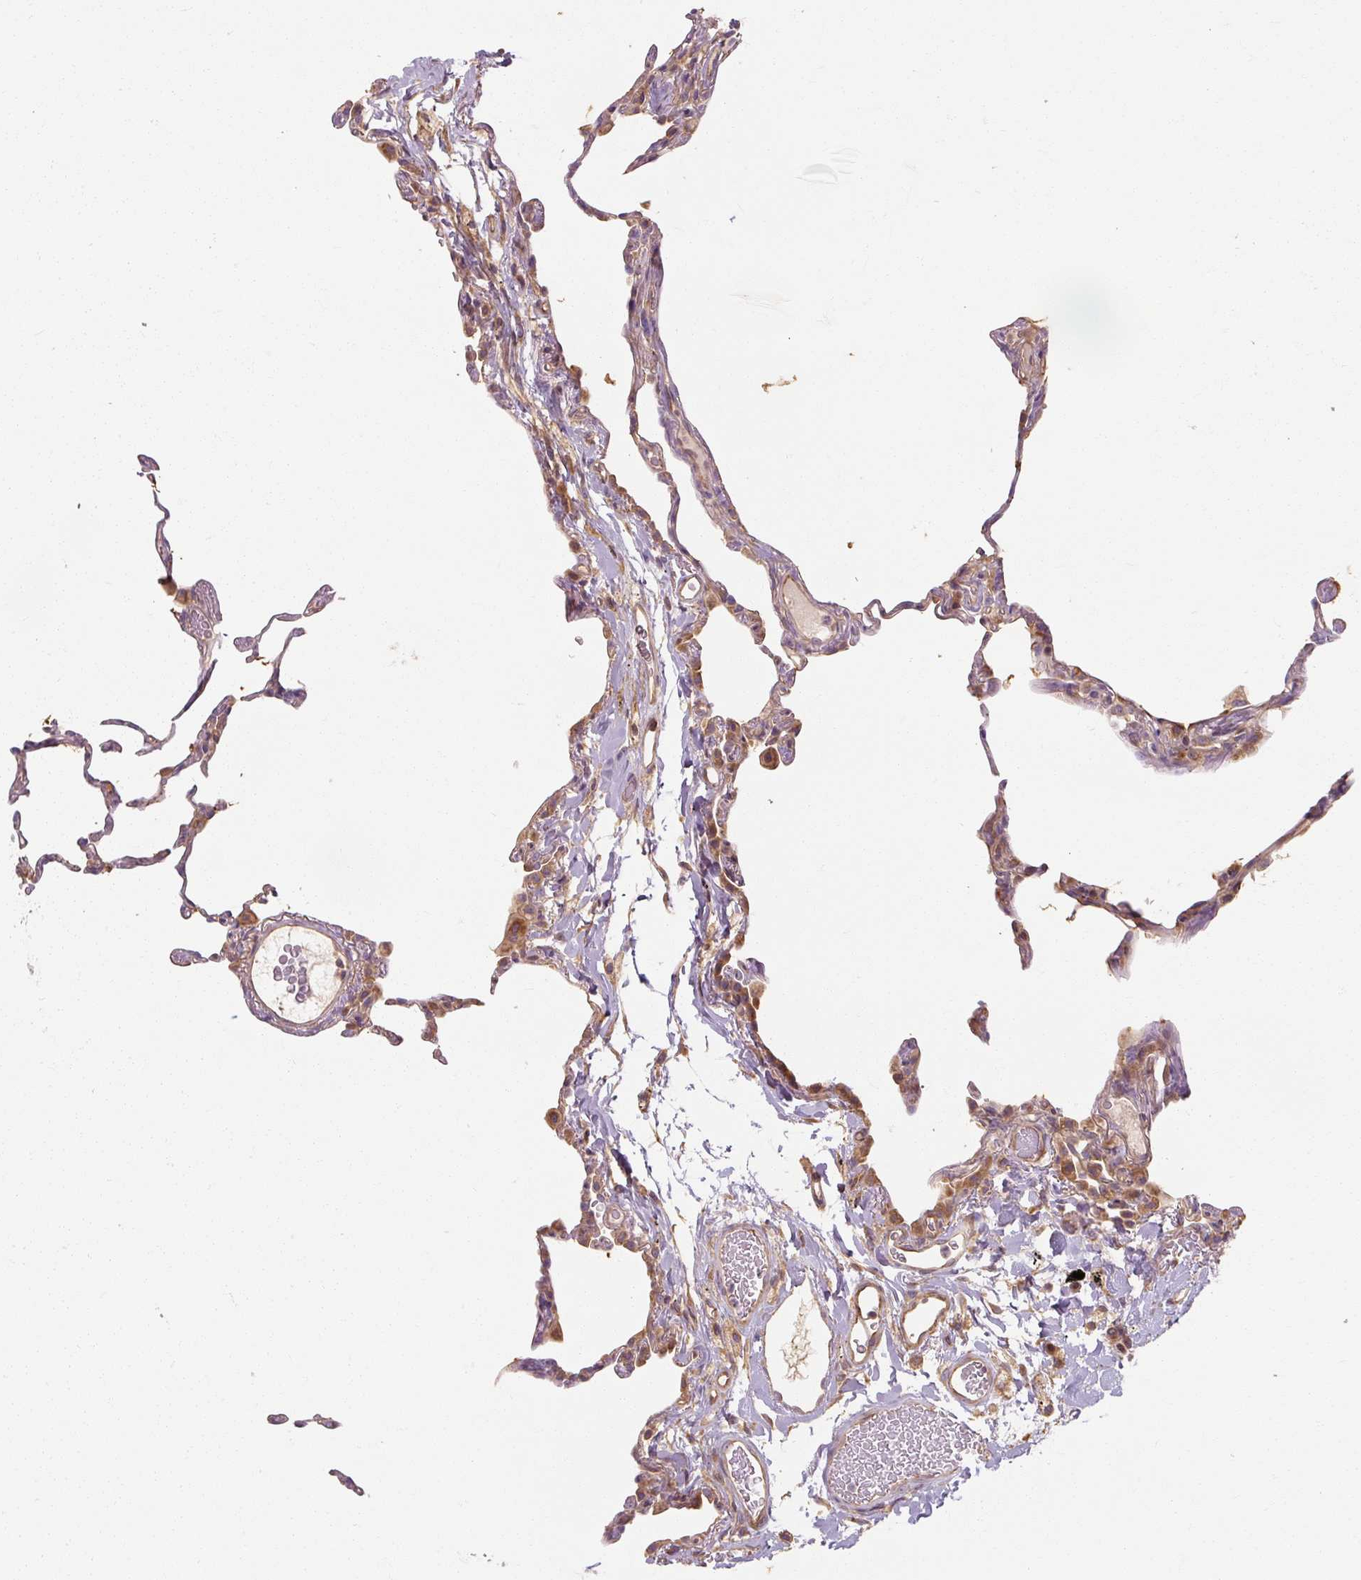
{"staining": {"intensity": "moderate", "quantity": "25%-75%", "location": "cytoplasmic/membranous"}, "tissue": "lung", "cell_type": "Alveolar cells", "image_type": "normal", "snomed": [{"axis": "morphology", "description": "Normal tissue, NOS"}, {"axis": "topography", "description": "Lung"}], "caption": "Lung stained with a brown dye reveals moderate cytoplasmic/membranous positive staining in approximately 25%-75% of alveolar cells.", "gene": "RB1CC1", "patient": {"sex": "female", "age": 57}}